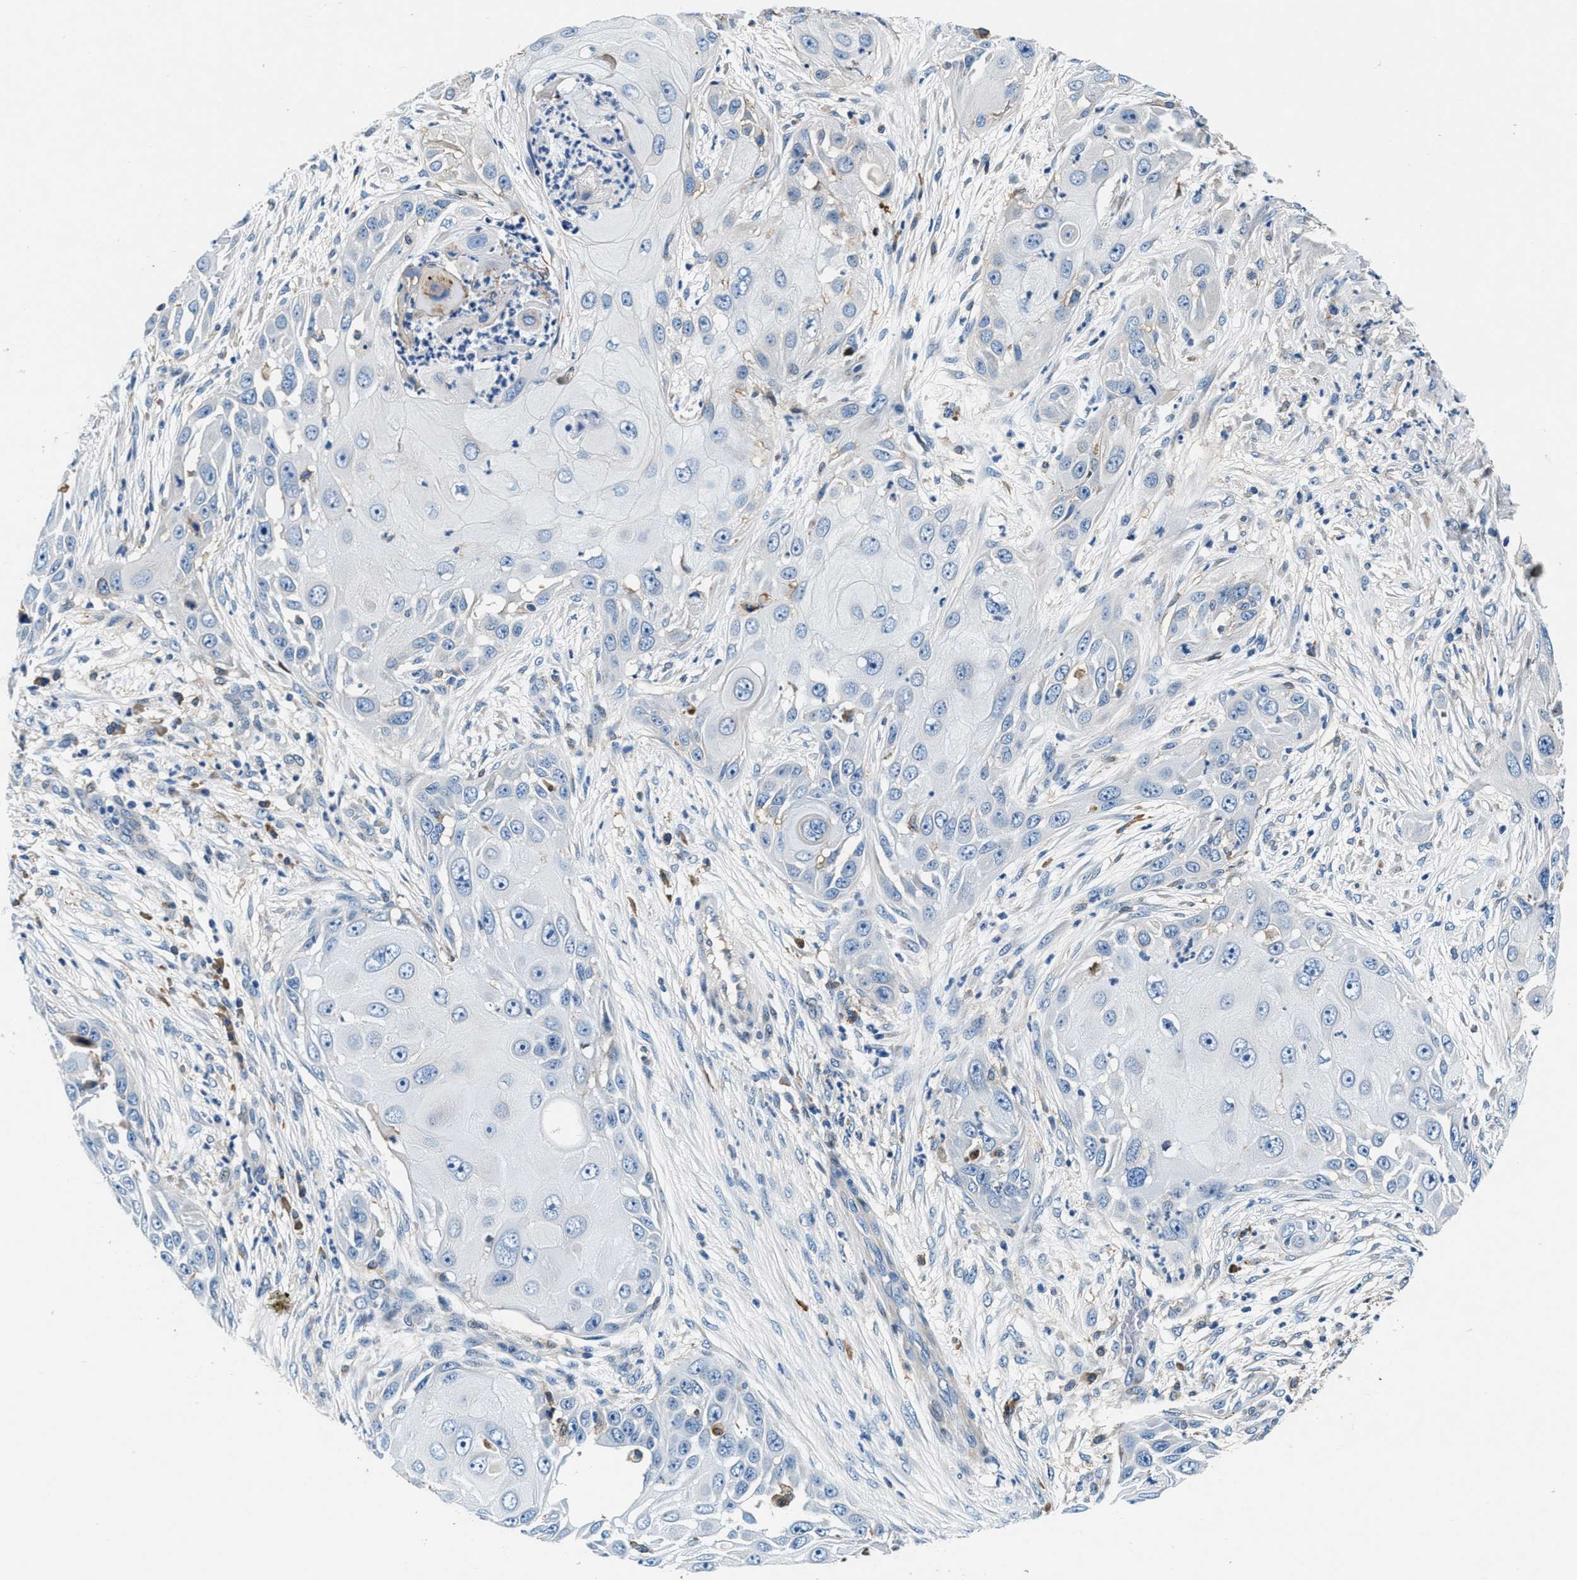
{"staining": {"intensity": "negative", "quantity": "none", "location": "none"}, "tissue": "skin cancer", "cell_type": "Tumor cells", "image_type": "cancer", "snomed": [{"axis": "morphology", "description": "Squamous cell carcinoma, NOS"}, {"axis": "topography", "description": "Skin"}], "caption": "Histopathology image shows no protein staining in tumor cells of squamous cell carcinoma (skin) tissue.", "gene": "SLFN11", "patient": {"sex": "female", "age": 44}}